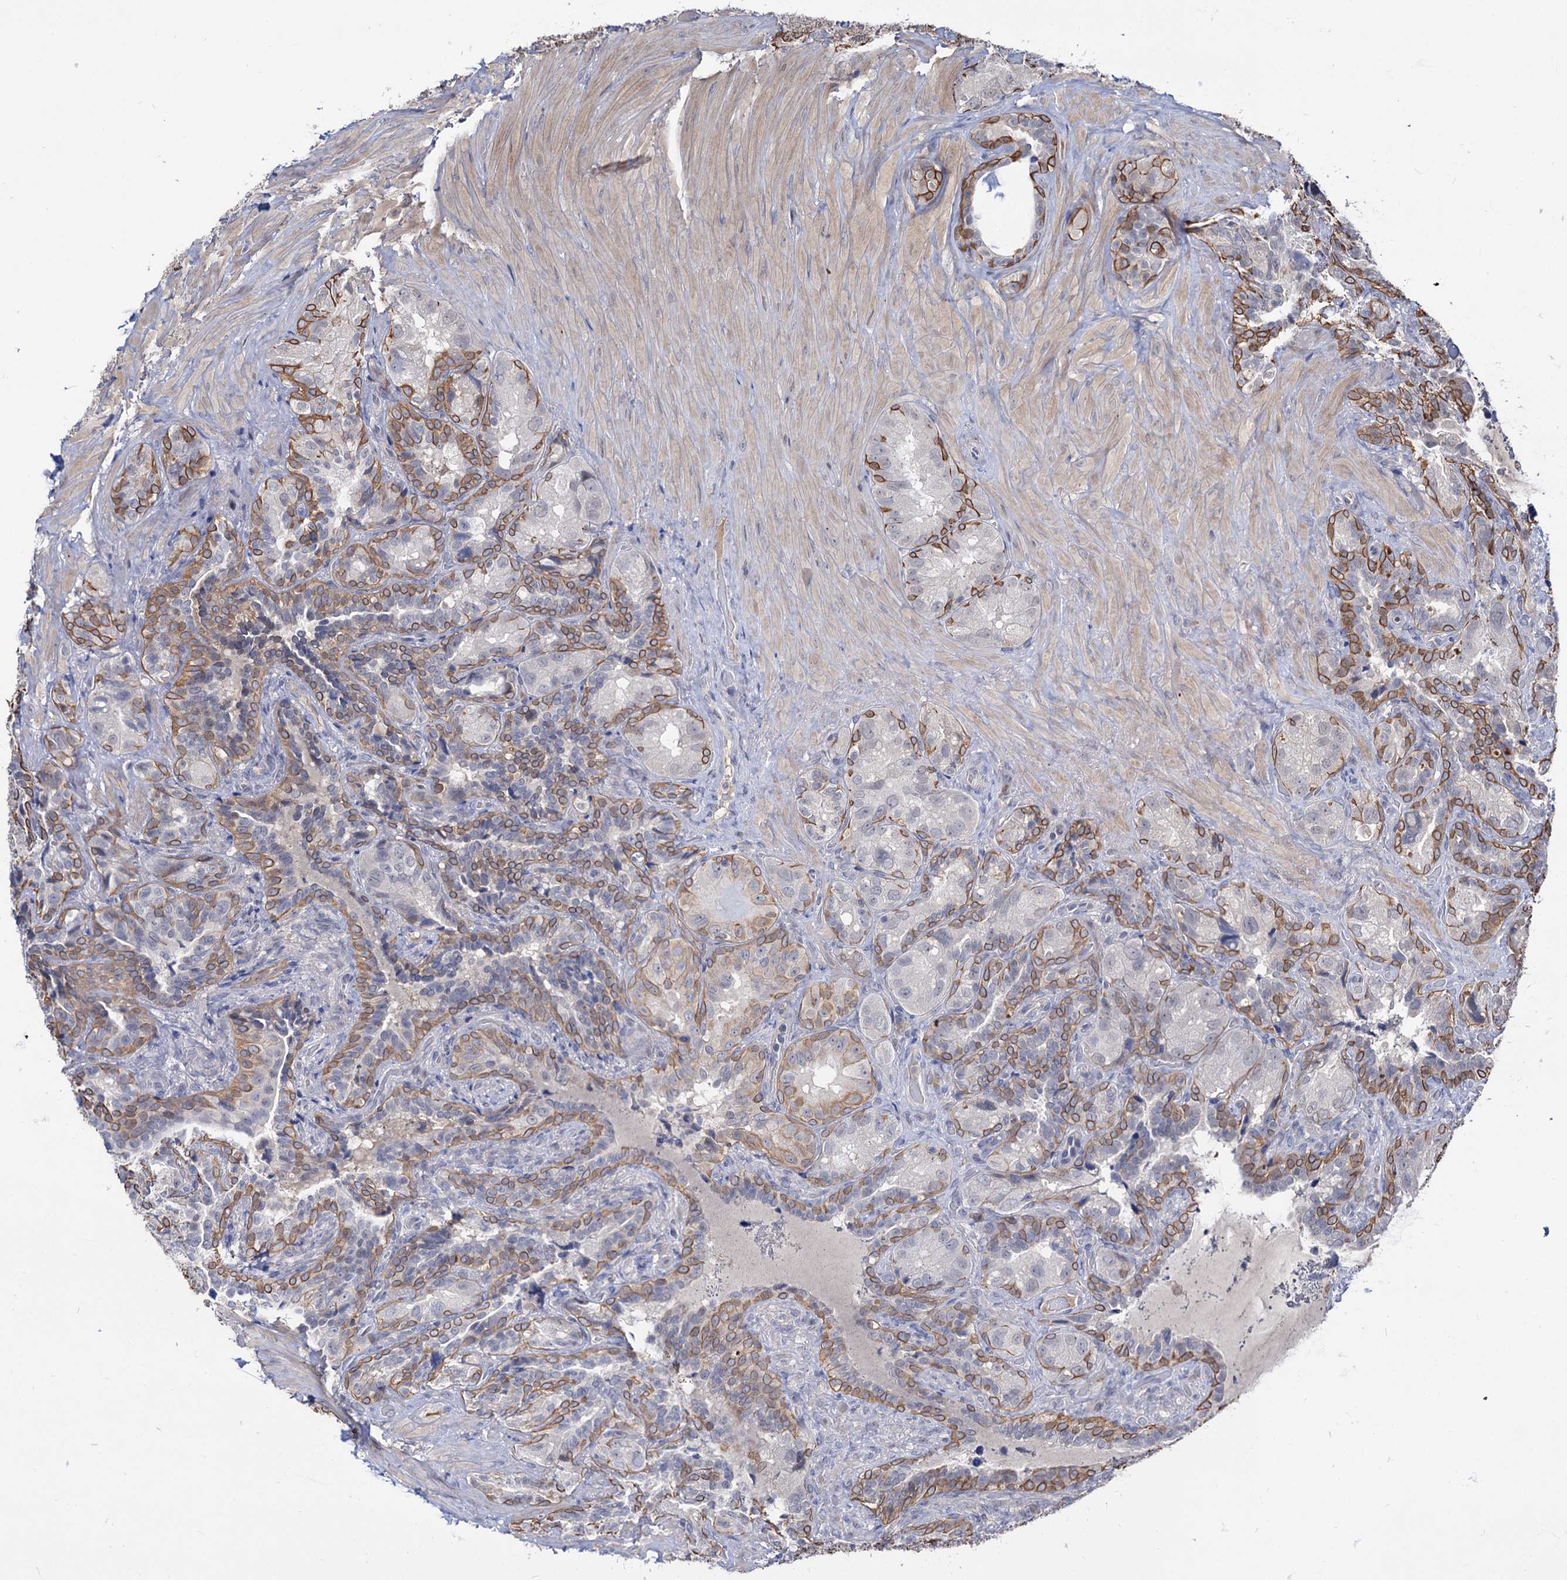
{"staining": {"intensity": "moderate", "quantity": "25%-75%", "location": "cytoplasmic/membranous"}, "tissue": "seminal vesicle", "cell_type": "Glandular cells", "image_type": "normal", "snomed": [{"axis": "morphology", "description": "Normal tissue, NOS"}, {"axis": "topography", "description": "Seminal veicle"}, {"axis": "topography", "description": "Peripheral nerve tissue"}], "caption": "Brown immunohistochemical staining in benign human seminal vesicle displays moderate cytoplasmic/membranous staining in approximately 25%-75% of glandular cells. The protein of interest is shown in brown color, while the nuclei are stained blue.", "gene": "NEK10", "patient": {"sex": "male", "age": 67}}